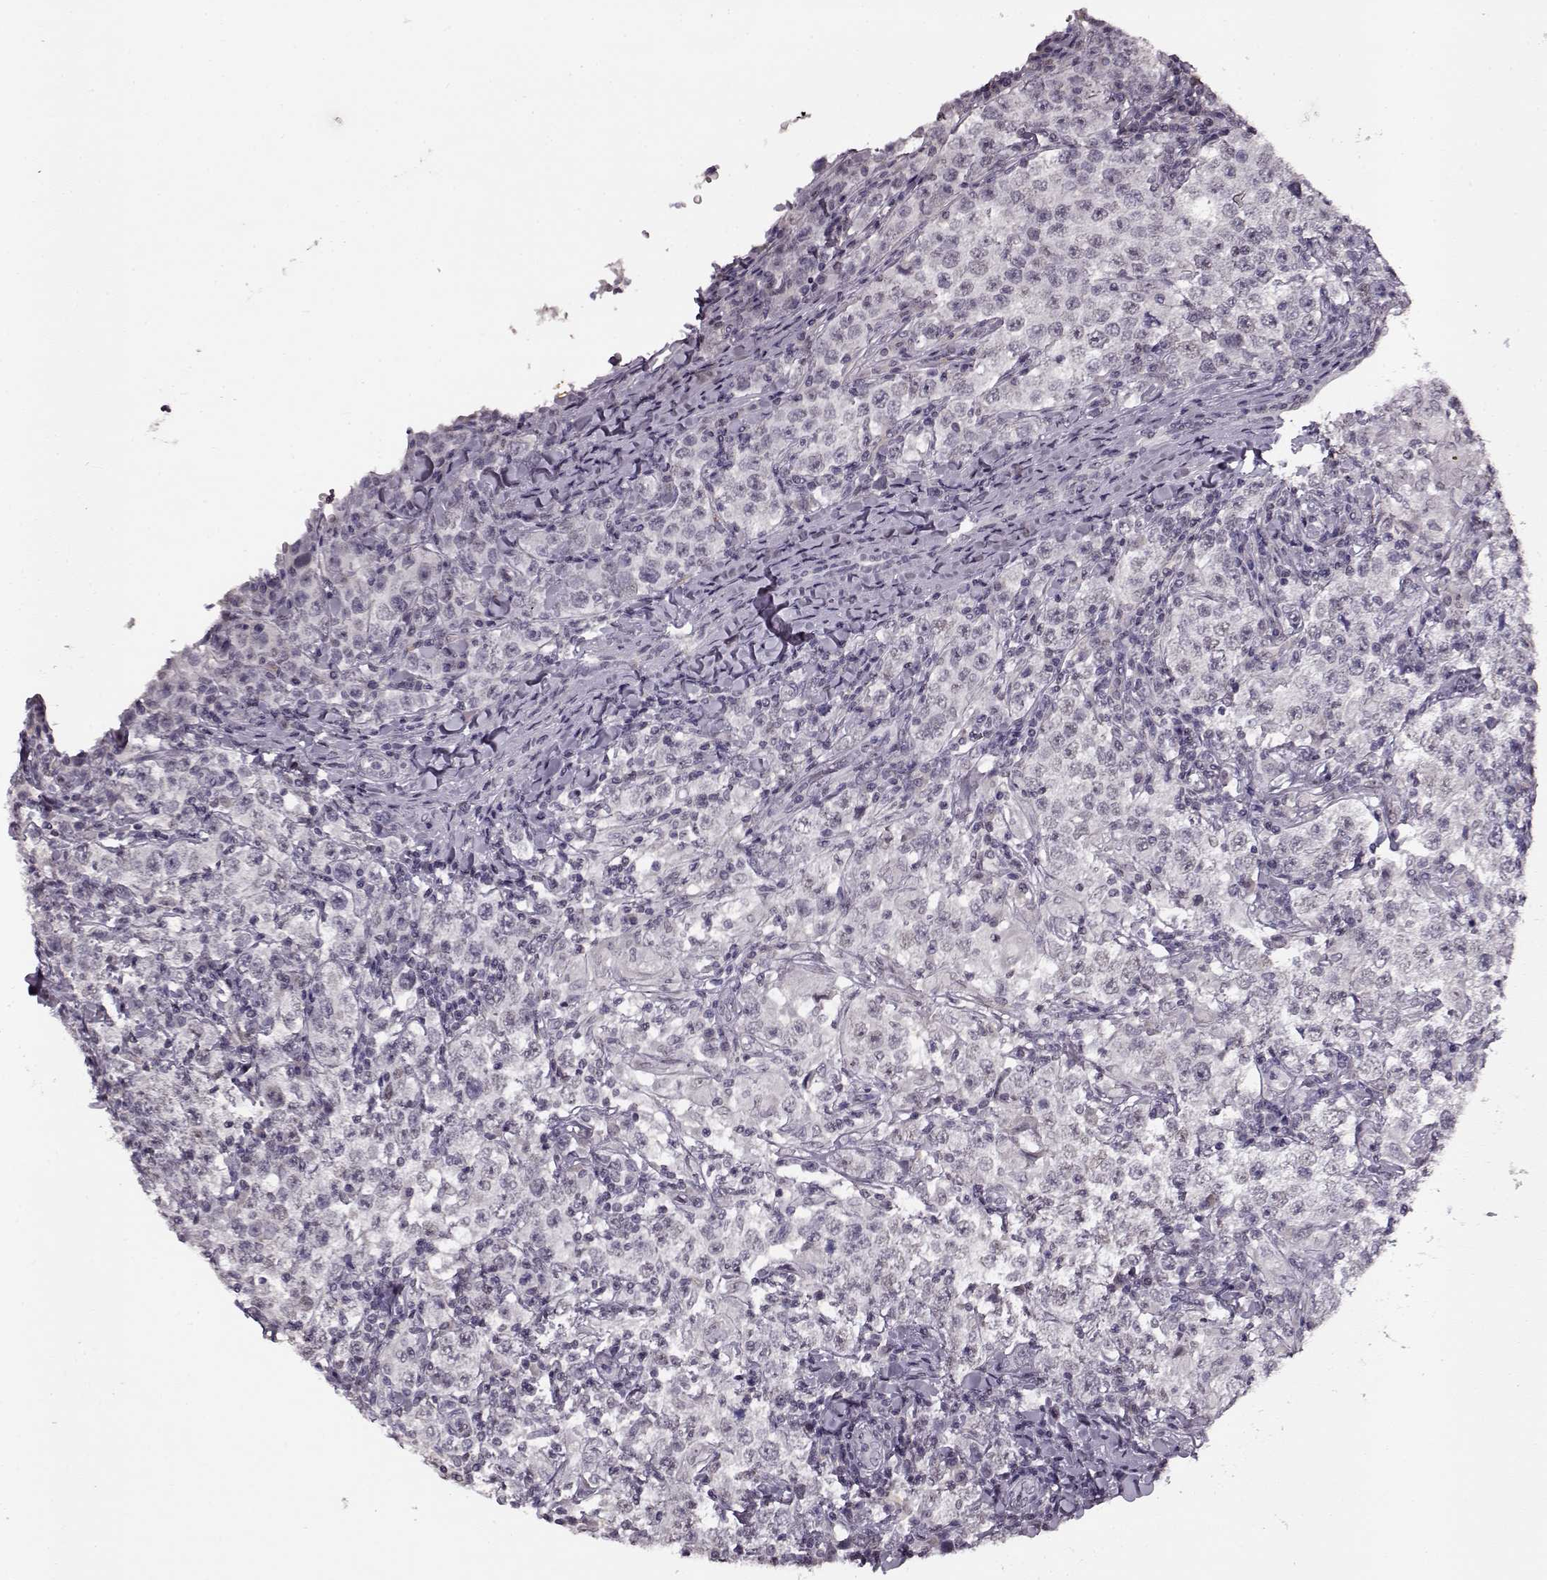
{"staining": {"intensity": "negative", "quantity": "none", "location": "none"}, "tissue": "testis cancer", "cell_type": "Tumor cells", "image_type": "cancer", "snomed": [{"axis": "morphology", "description": "Seminoma, NOS"}, {"axis": "morphology", "description": "Carcinoma, Embryonal, NOS"}, {"axis": "topography", "description": "Testis"}], "caption": "Immunohistochemical staining of seminoma (testis) displays no significant positivity in tumor cells.", "gene": "RP1L1", "patient": {"sex": "male", "age": 41}}